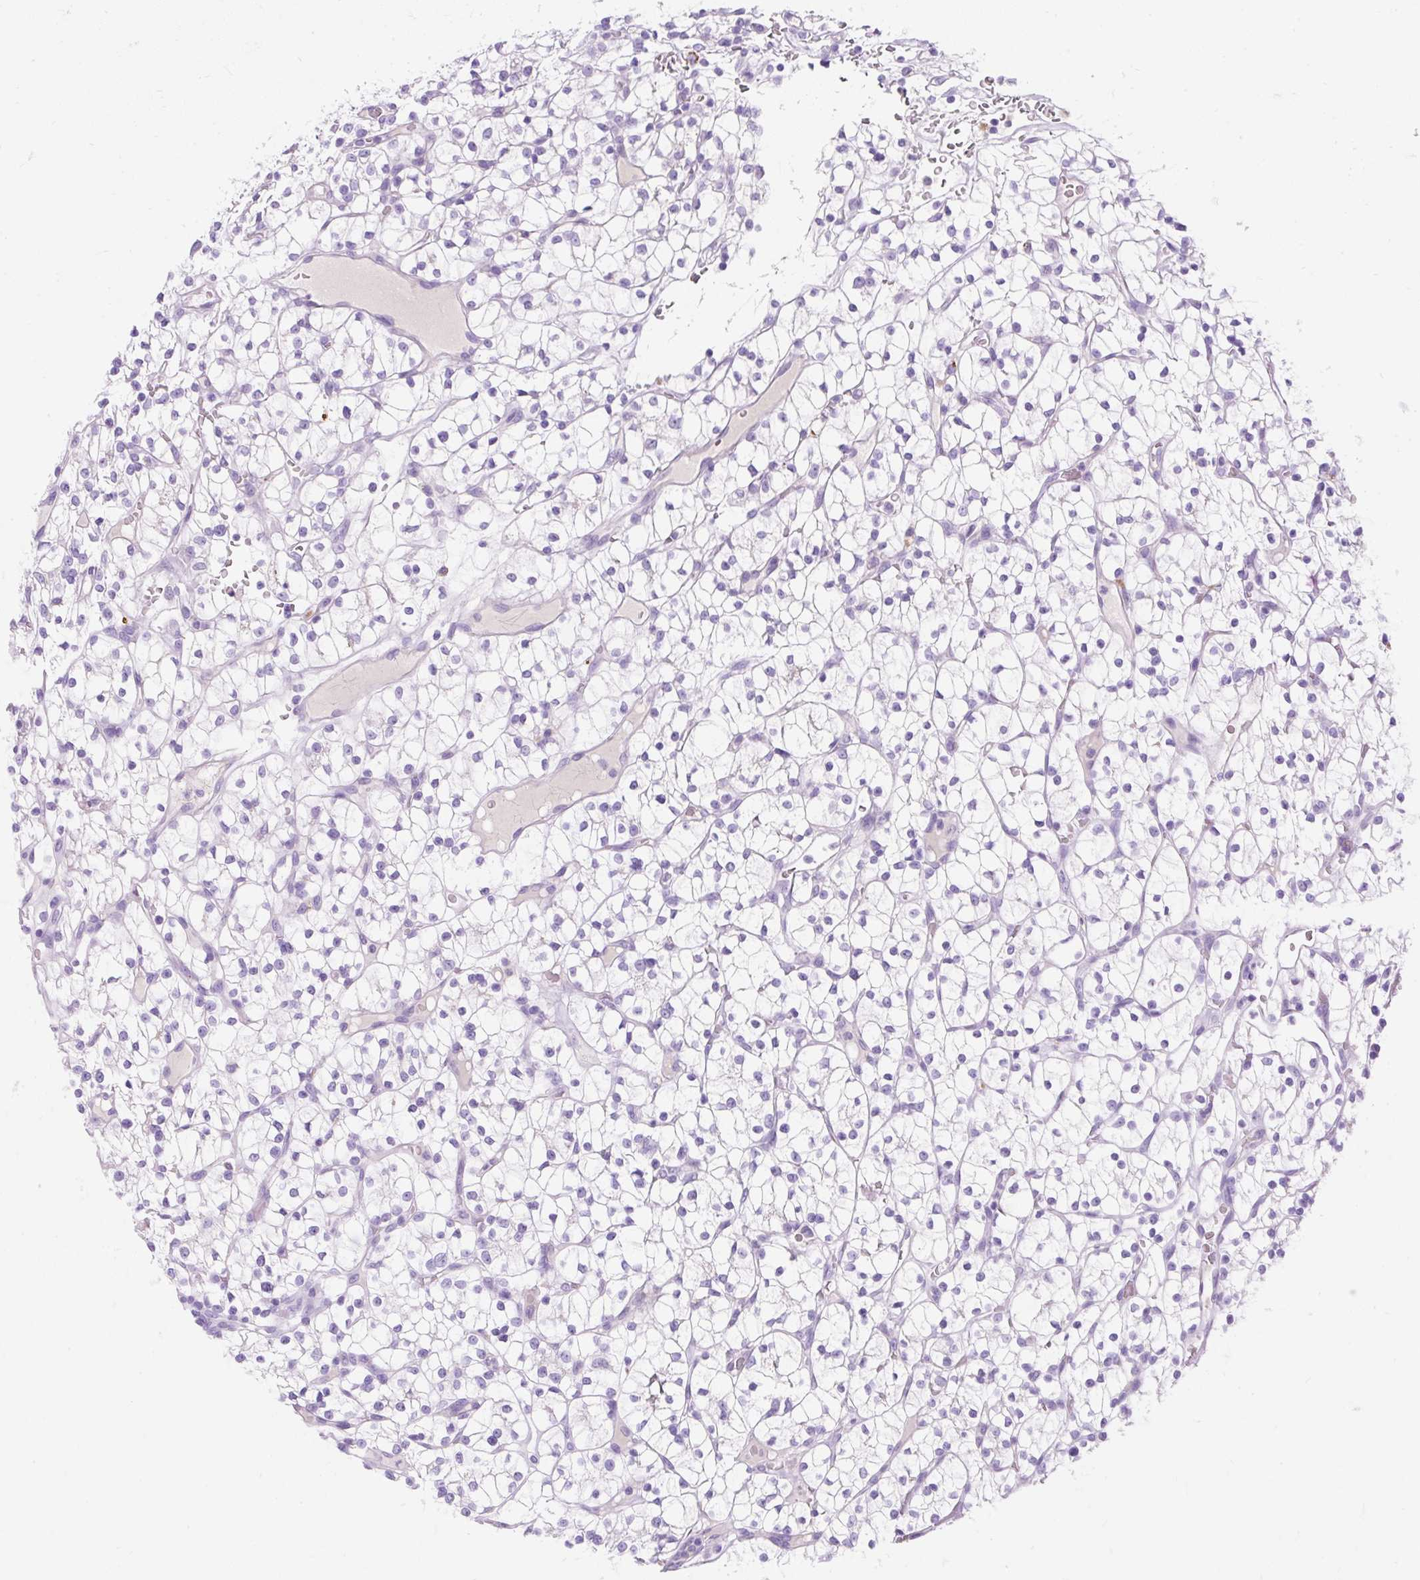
{"staining": {"intensity": "negative", "quantity": "none", "location": "none"}, "tissue": "renal cancer", "cell_type": "Tumor cells", "image_type": "cancer", "snomed": [{"axis": "morphology", "description": "Adenocarcinoma, NOS"}, {"axis": "topography", "description": "Kidney"}], "caption": "An IHC histopathology image of adenocarcinoma (renal) is shown. There is no staining in tumor cells of adenocarcinoma (renal).", "gene": "HEXB", "patient": {"sex": "female", "age": 64}}